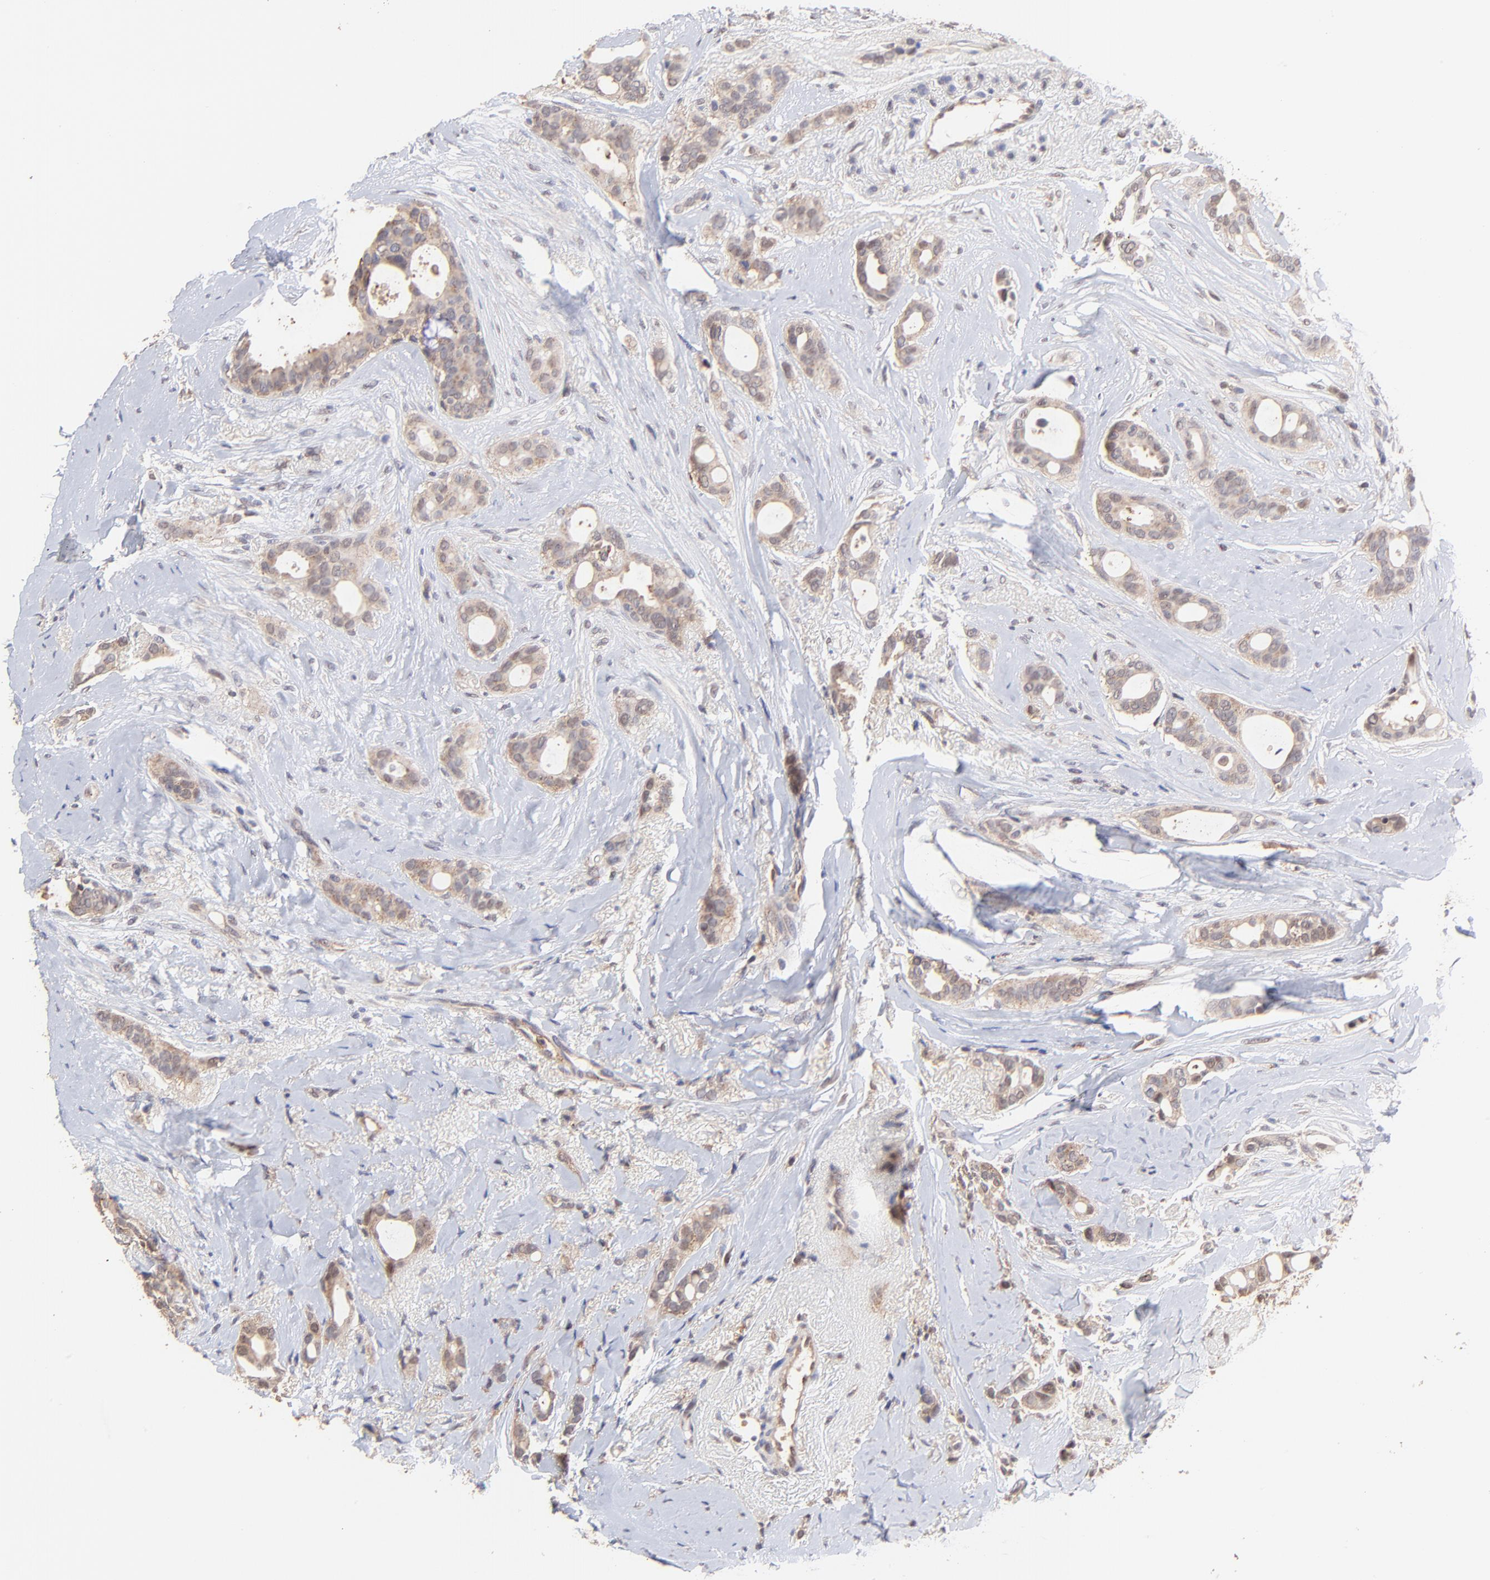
{"staining": {"intensity": "moderate", "quantity": ">75%", "location": "cytoplasmic/membranous"}, "tissue": "breast cancer", "cell_type": "Tumor cells", "image_type": "cancer", "snomed": [{"axis": "morphology", "description": "Duct carcinoma"}, {"axis": "topography", "description": "Breast"}], "caption": "This photomicrograph displays immunohistochemistry (IHC) staining of human breast intraductal carcinoma, with medium moderate cytoplasmic/membranous staining in about >75% of tumor cells.", "gene": "PSMA6", "patient": {"sex": "female", "age": 54}}